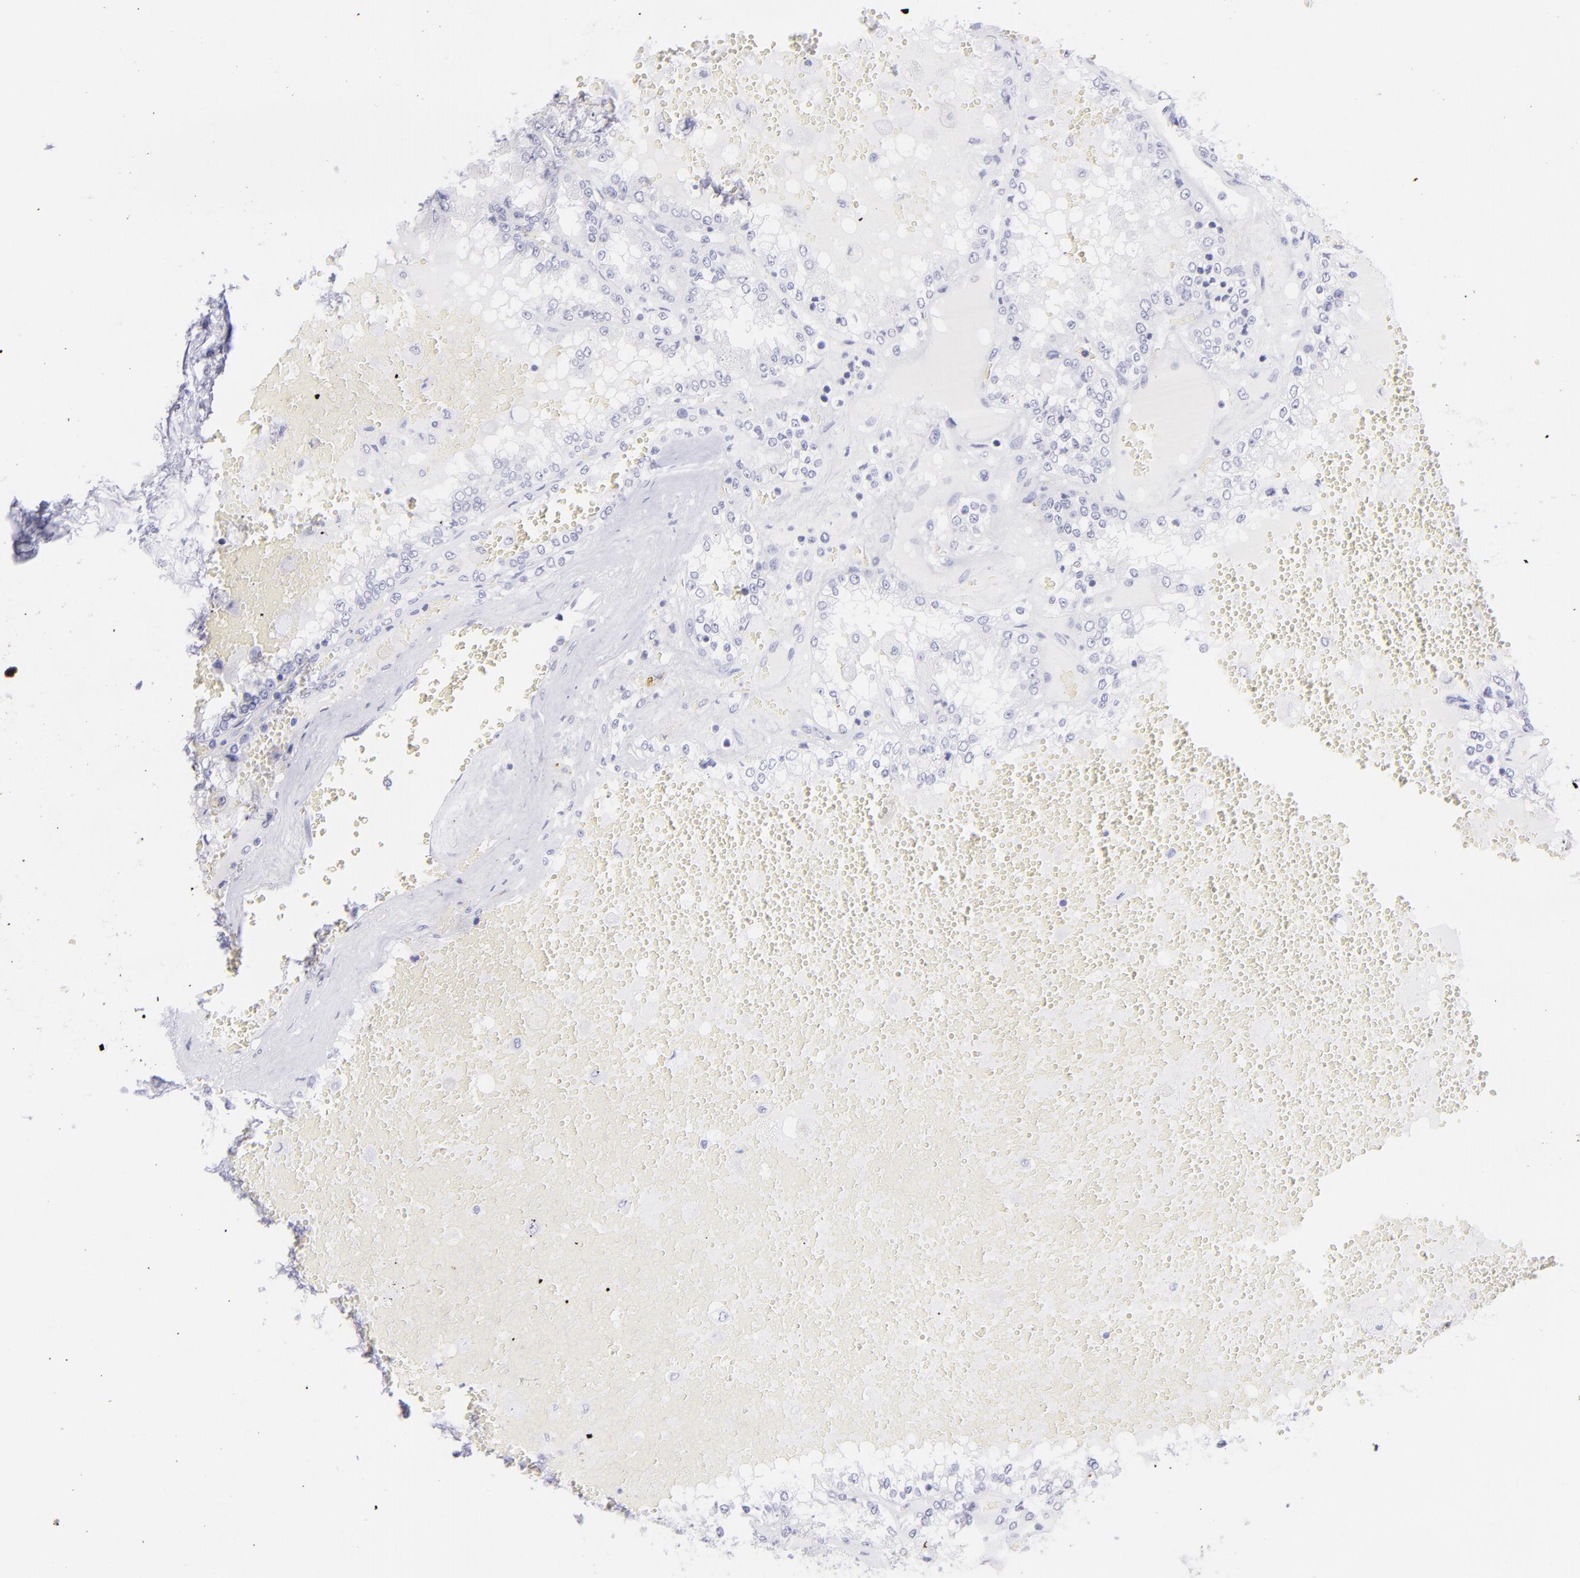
{"staining": {"intensity": "negative", "quantity": "none", "location": "none"}, "tissue": "renal cancer", "cell_type": "Tumor cells", "image_type": "cancer", "snomed": [{"axis": "morphology", "description": "Adenocarcinoma, NOS"}, {"axis": "topography", "description": "Kidney"}], "caption": "High power microscopy histopathology image of an immunohistochemistry image of adenocarcinoma (renal), revealing no significant staining in tumor cells.", "gene": "CNP", "patient": {"sex": "female", "age": 56}}